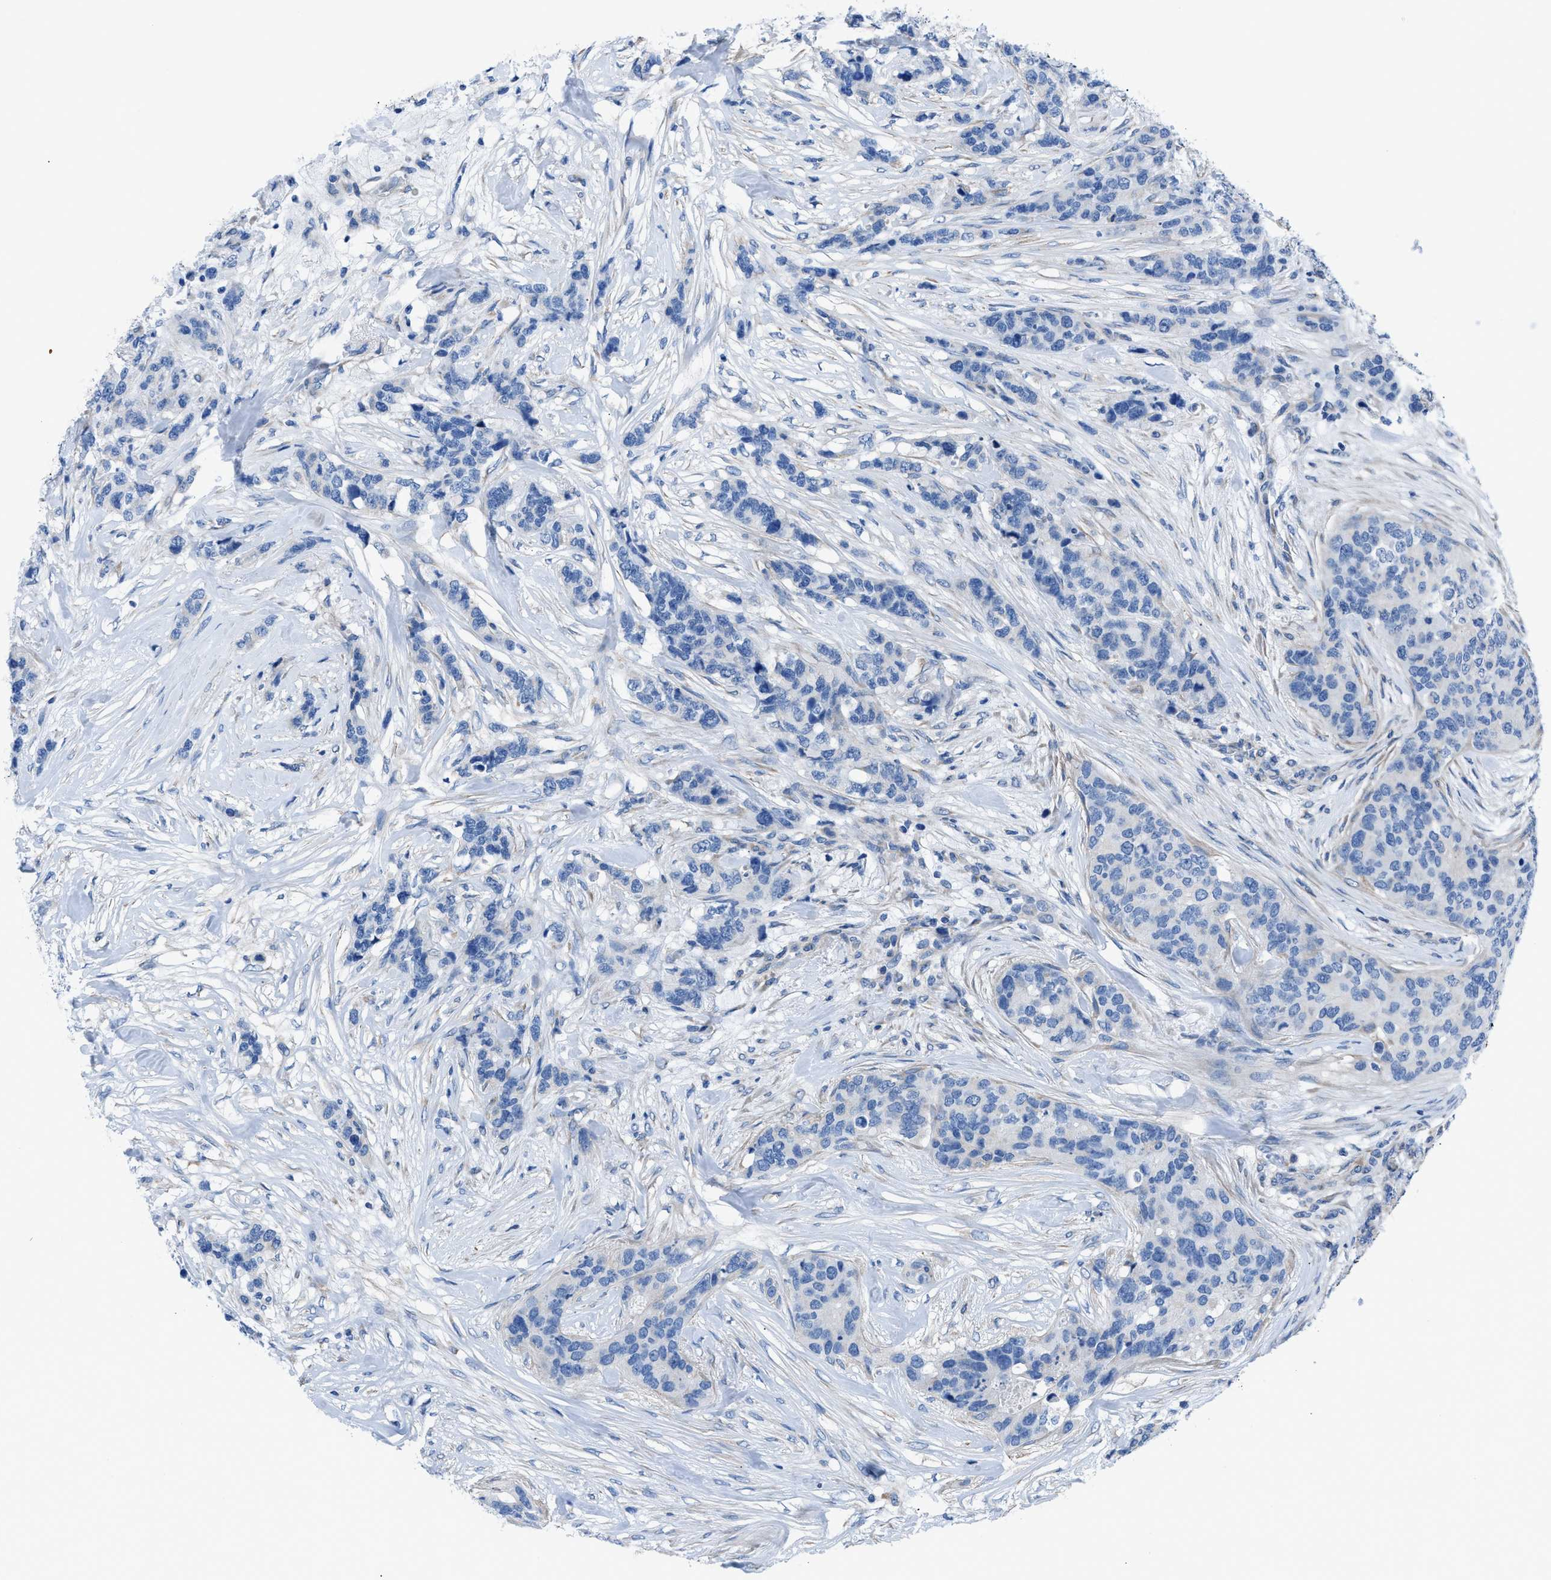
{"staining": {"intensity": "negative", "quantity": "none", "location": "none"}, "tissue": "breast cancer", "cell_type": "Tumor cells", "image_type": "cancer", "snomed": [{"axis": "morphology", "description": "Lobular carcinoma"}, {"axis": "topography", "description": "Breast"}], "caption": "Tumor cells show no significant staining in breast cancer (lobular carcinoma).", "gene": "ITPR1", "patient": {"sex": "female", "age": 59}}